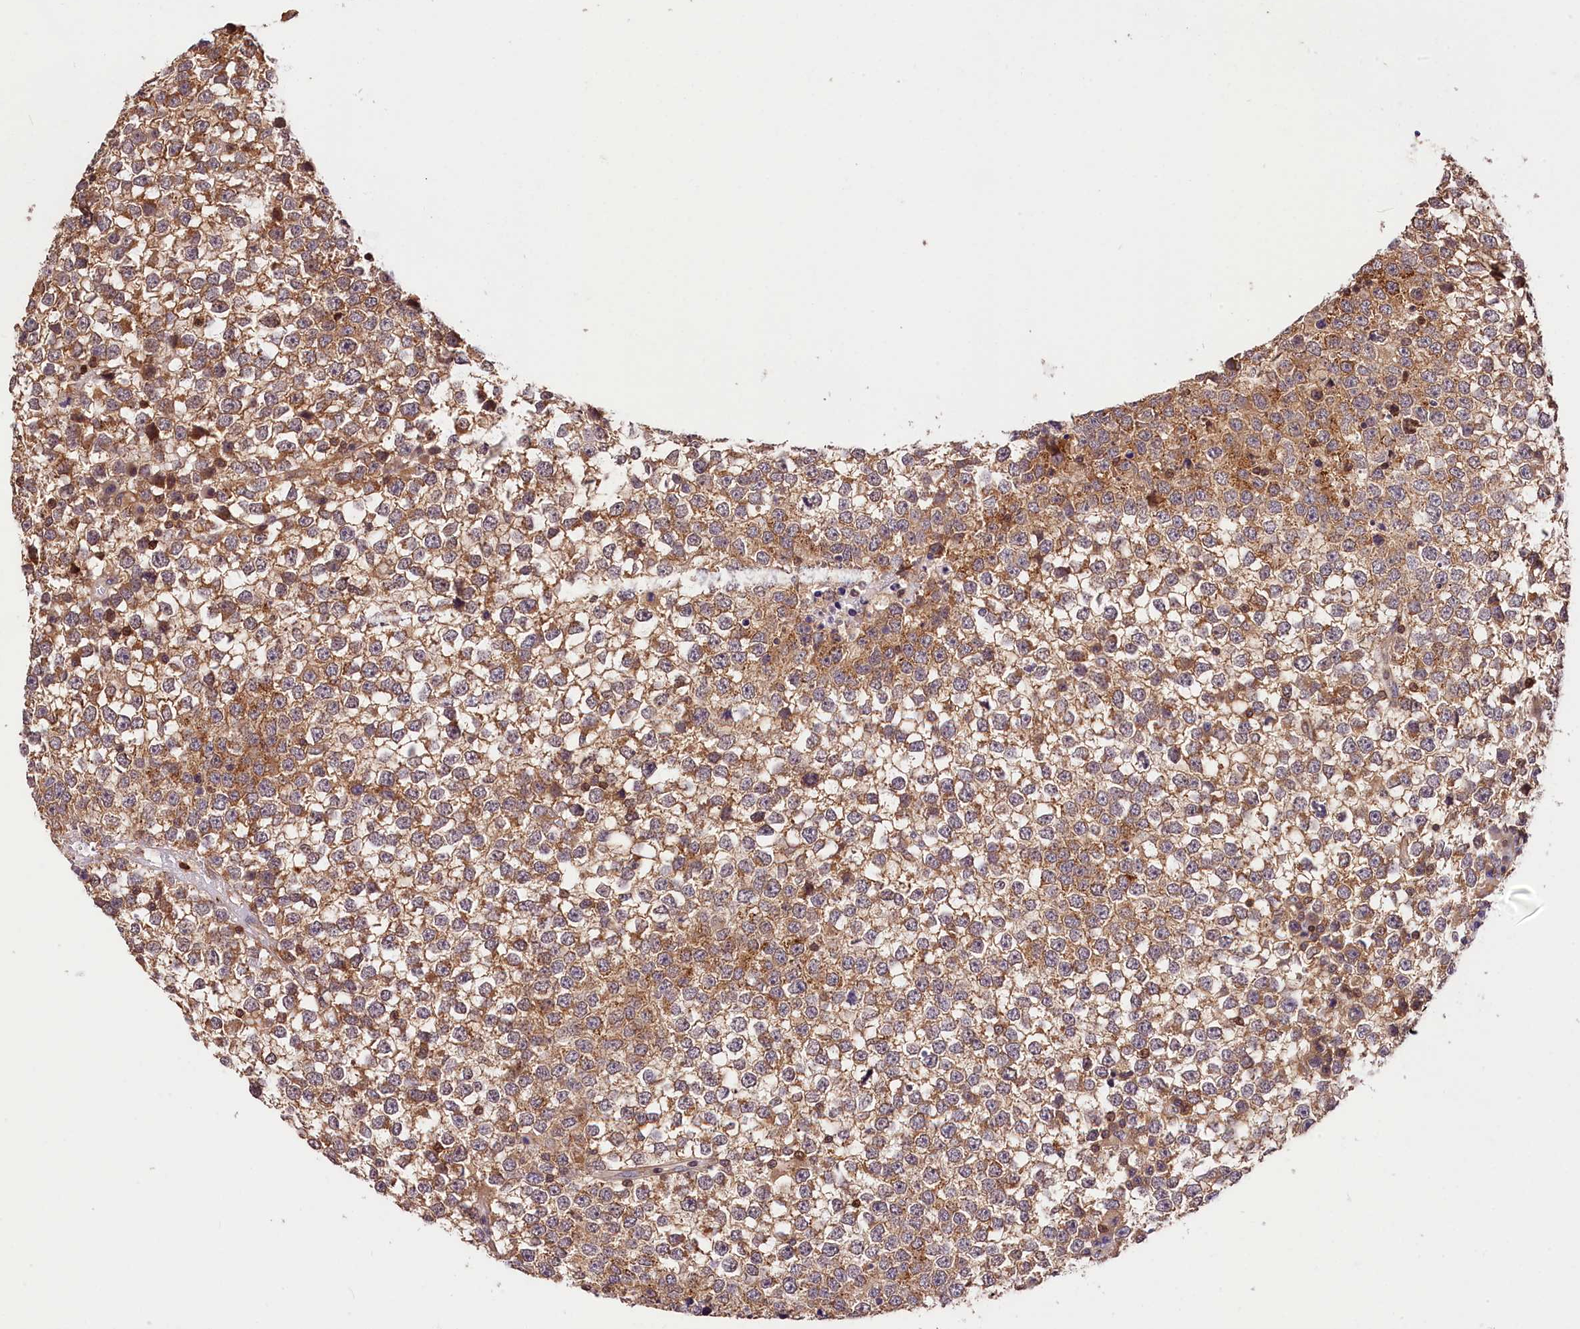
{"staining": {"intensity": "moderate", "quantity": "25%-75%", "location": "cytoplasmic/membranous"}, "tissue": "testis cancer", "cell_type": "Tumor cells", "image_type": "cancer", "snomed": [{"axis": "morphology", "description": "Seminoma, NOS"}, {"axis": "topography", "description": "Testis"}], "caption": "About 25%-75% of tumor cells in testis seminoma show moderate cytoplasmic/membranous protein staining as visualized by brown immunohistochemical staining.", "gene": "CHORDC1", "patient": {"sex": "male", "age": 65}}